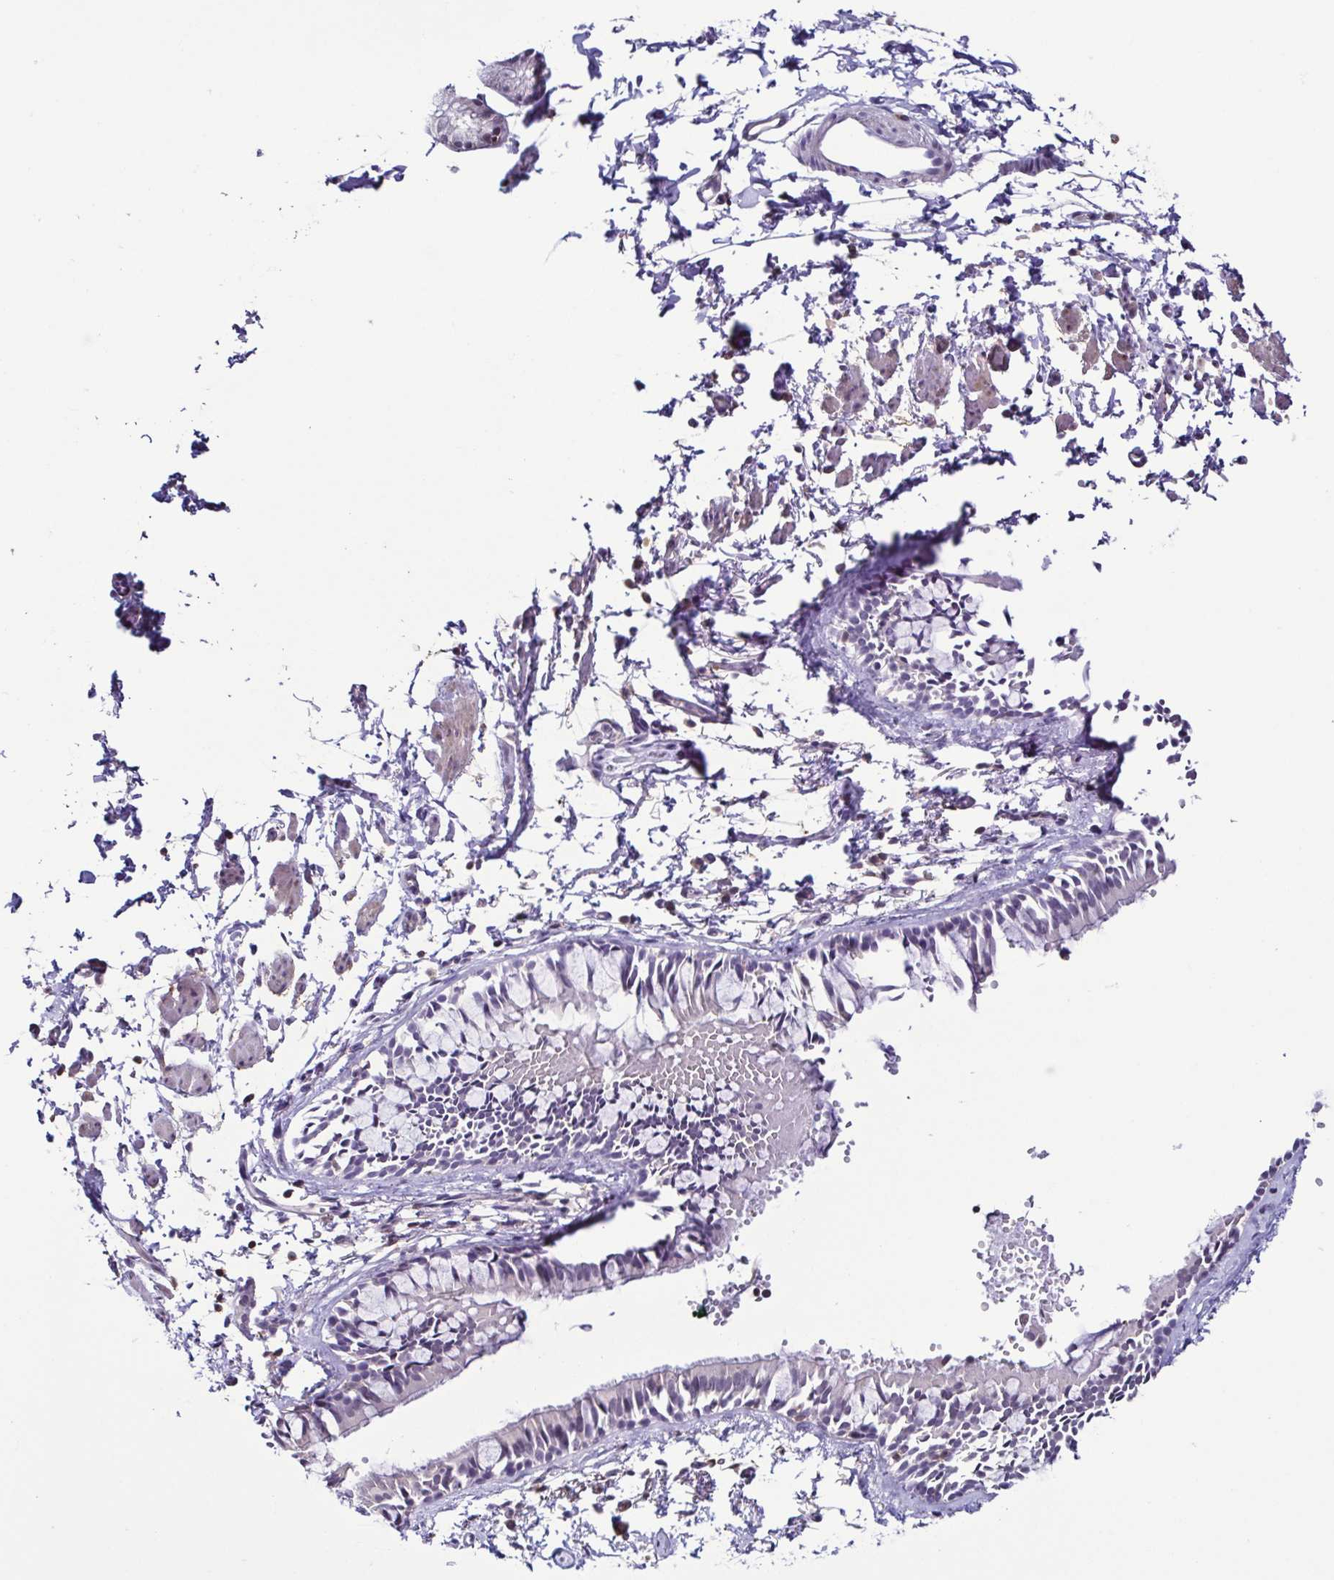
{"staining": {"intensity": "negative", "quantity": "none", "location": "none"}, "tissue": "bronchus", "cell_type": "Respiratory epithelial cells", "image_type": "normal", "snomed": [{"axis": "morphology", "description": "Normal tissue, NOS"}, {"axis": "topography", "description": "Bronchus"}], "caption": "IHC histopathology image of unremarkable bronchus: human bronchus stained with DAB (3,3'-diaminobenzidine) demonstrates no significant protein staining in respiratory epithelial cells. (DAB (3,3'-diaminobenzidine) IHC visualized using brightfield microscopy, high magnification).", "gene": "TNNT2", "patient": {"sex": "female", "age": 59}}